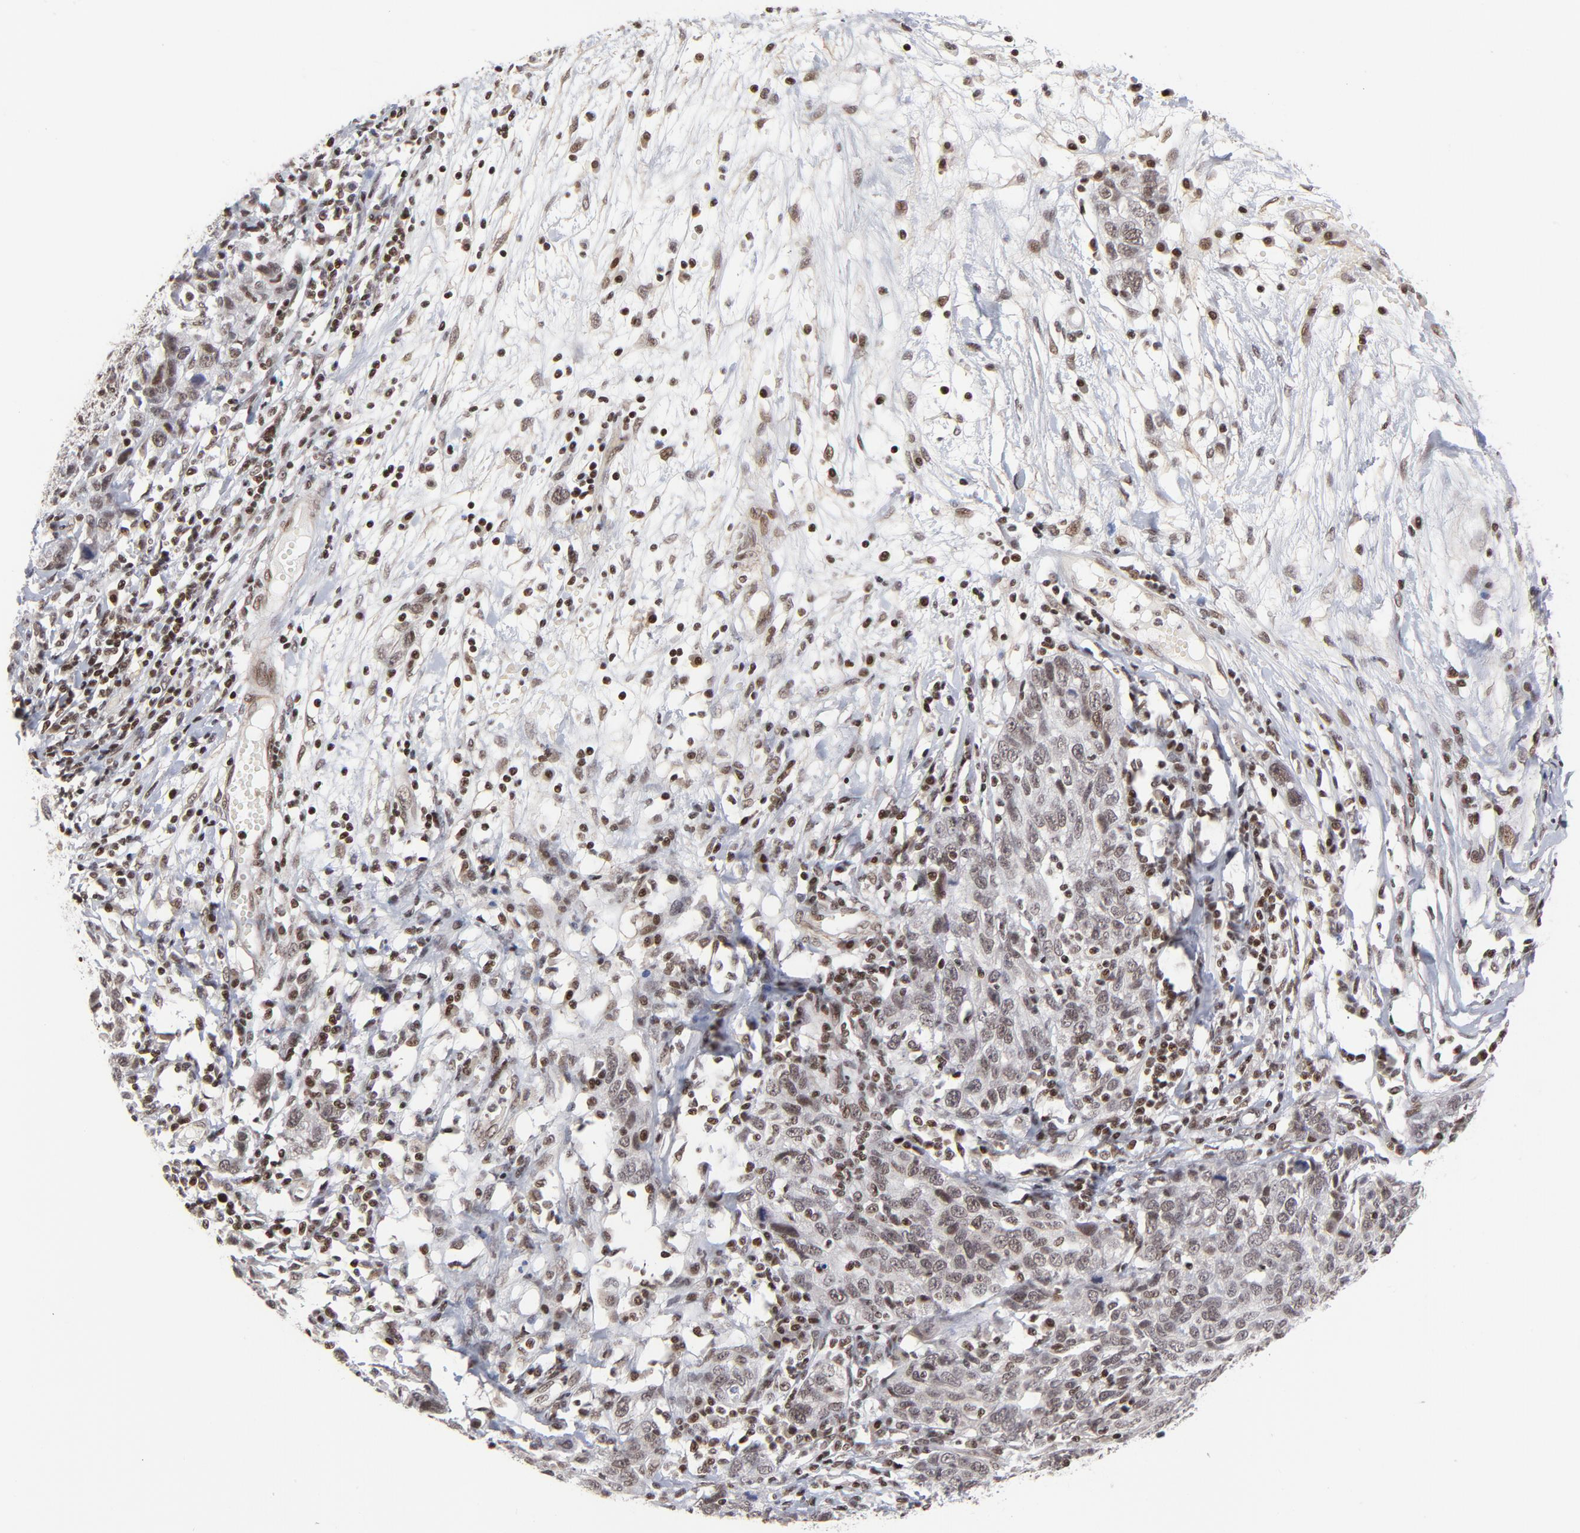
{"staining": {"intensity": "moderate", "quantity": ">75%", "location": "nuclear"}, "tissue": "ovarian cancer", "cell_type": "Tumor cells", "image_type": "cancer", "snomed": [{"axis": "morphology", "description": "Cystadenocarcinoma, serous, NOS"}, {"axis": "topography", "description": "Ovary"}], "caption": "Immunohistochemistry (DAB) staining of human ovarian serous cystadenocarcinoma demonstrates moderate nuclear protein expression in about >75% of tumor cells.", "gene": "CTCF", "patient": {"sex": "female", "age": 71}}